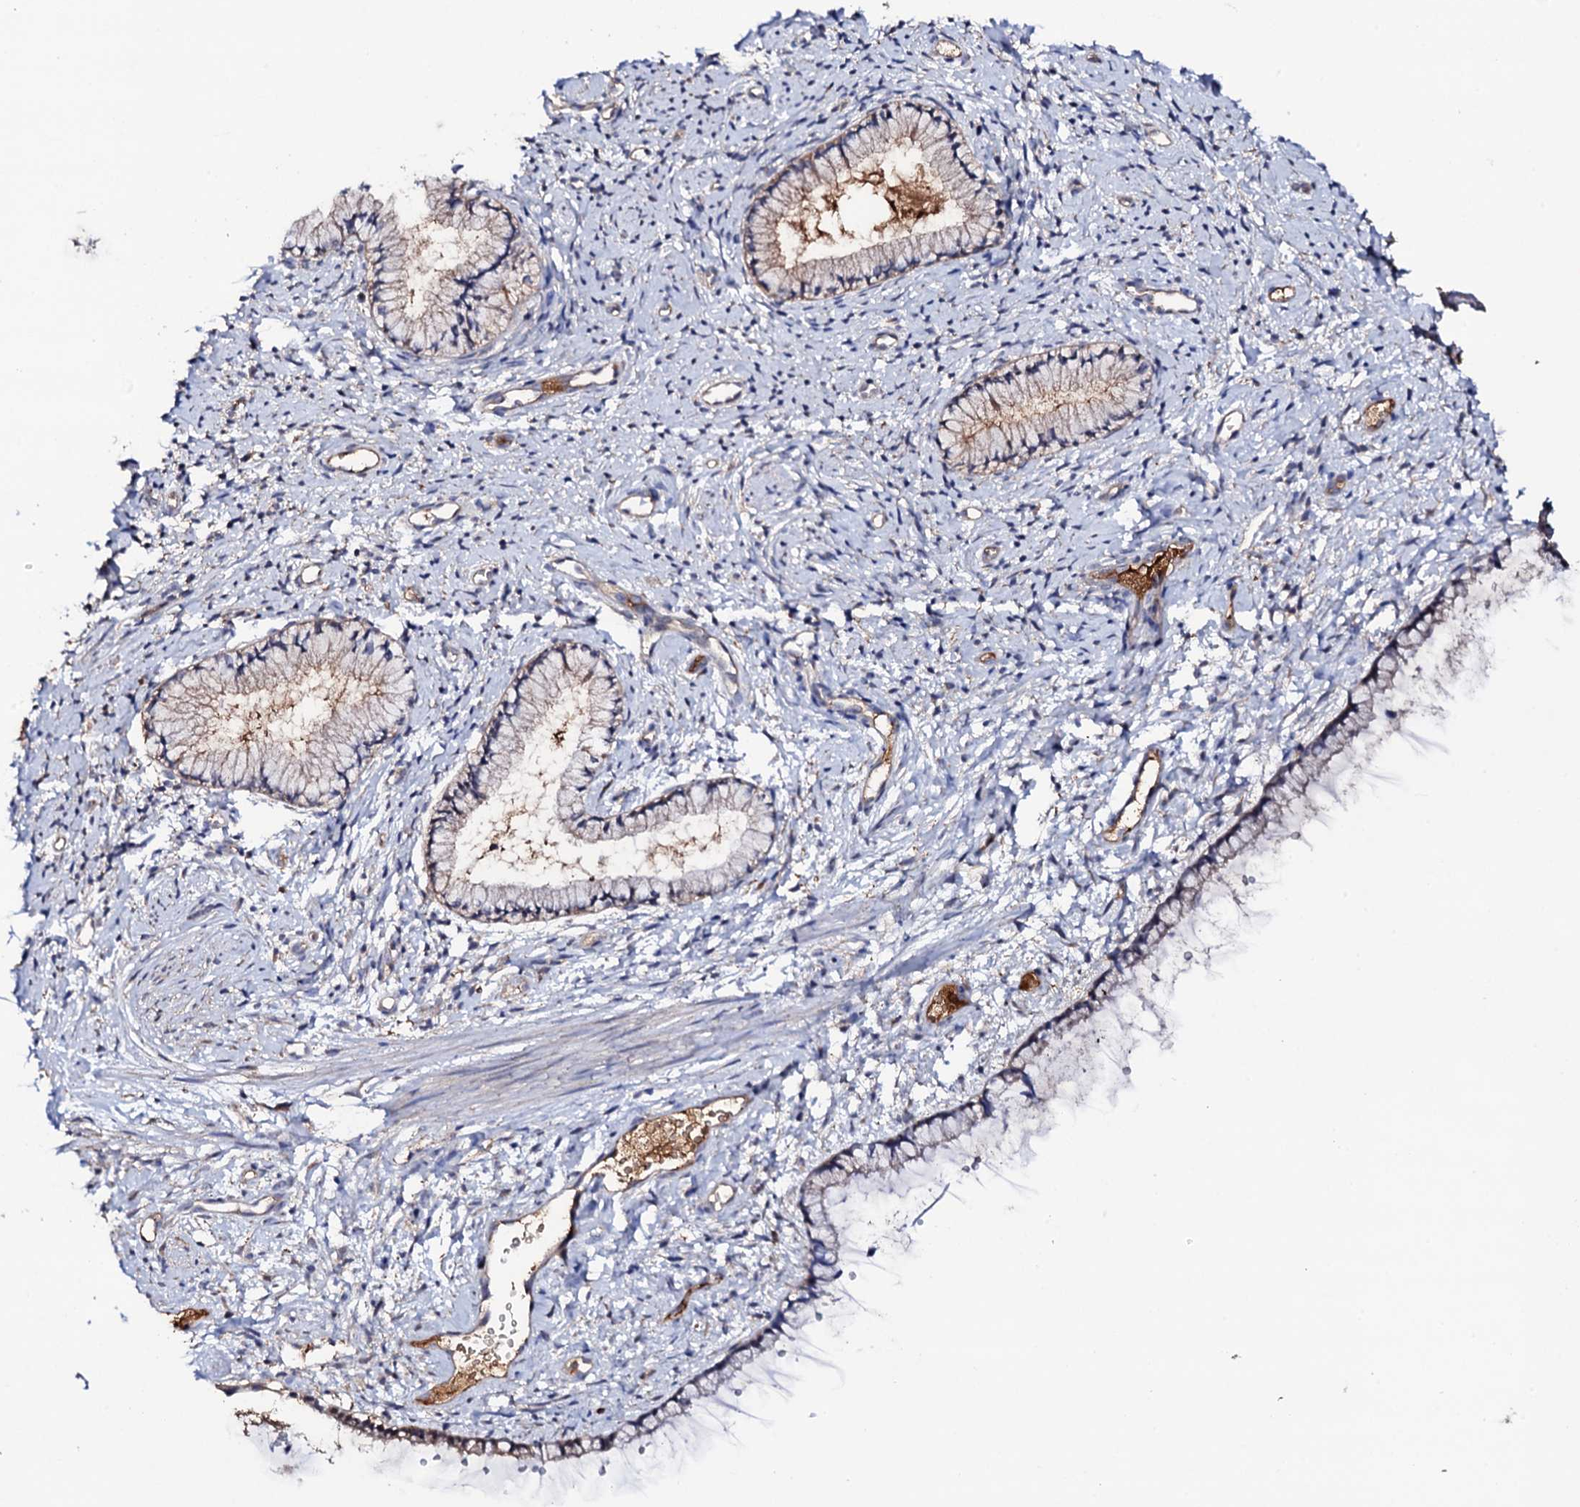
{"staining": {"intensity": "weak", "quantity": ">75%", "location": "cytoplasmic/membranous"}, "tissue": "cervix", "cell_type": "Glandular cells", "image_type": "normal", "snomed": [{"axis": "morphology", "description": "Normal tissue, NOS"}, {"axis": "topography", "description": "Cervix"}], "caption": "IHC of normal cervix shows low levels of weak cytoplasmic/membranous staining in about >75% of glandular cells.", "gene": "TCAF2C", "patient": {"sex": "female", "age": 57}}